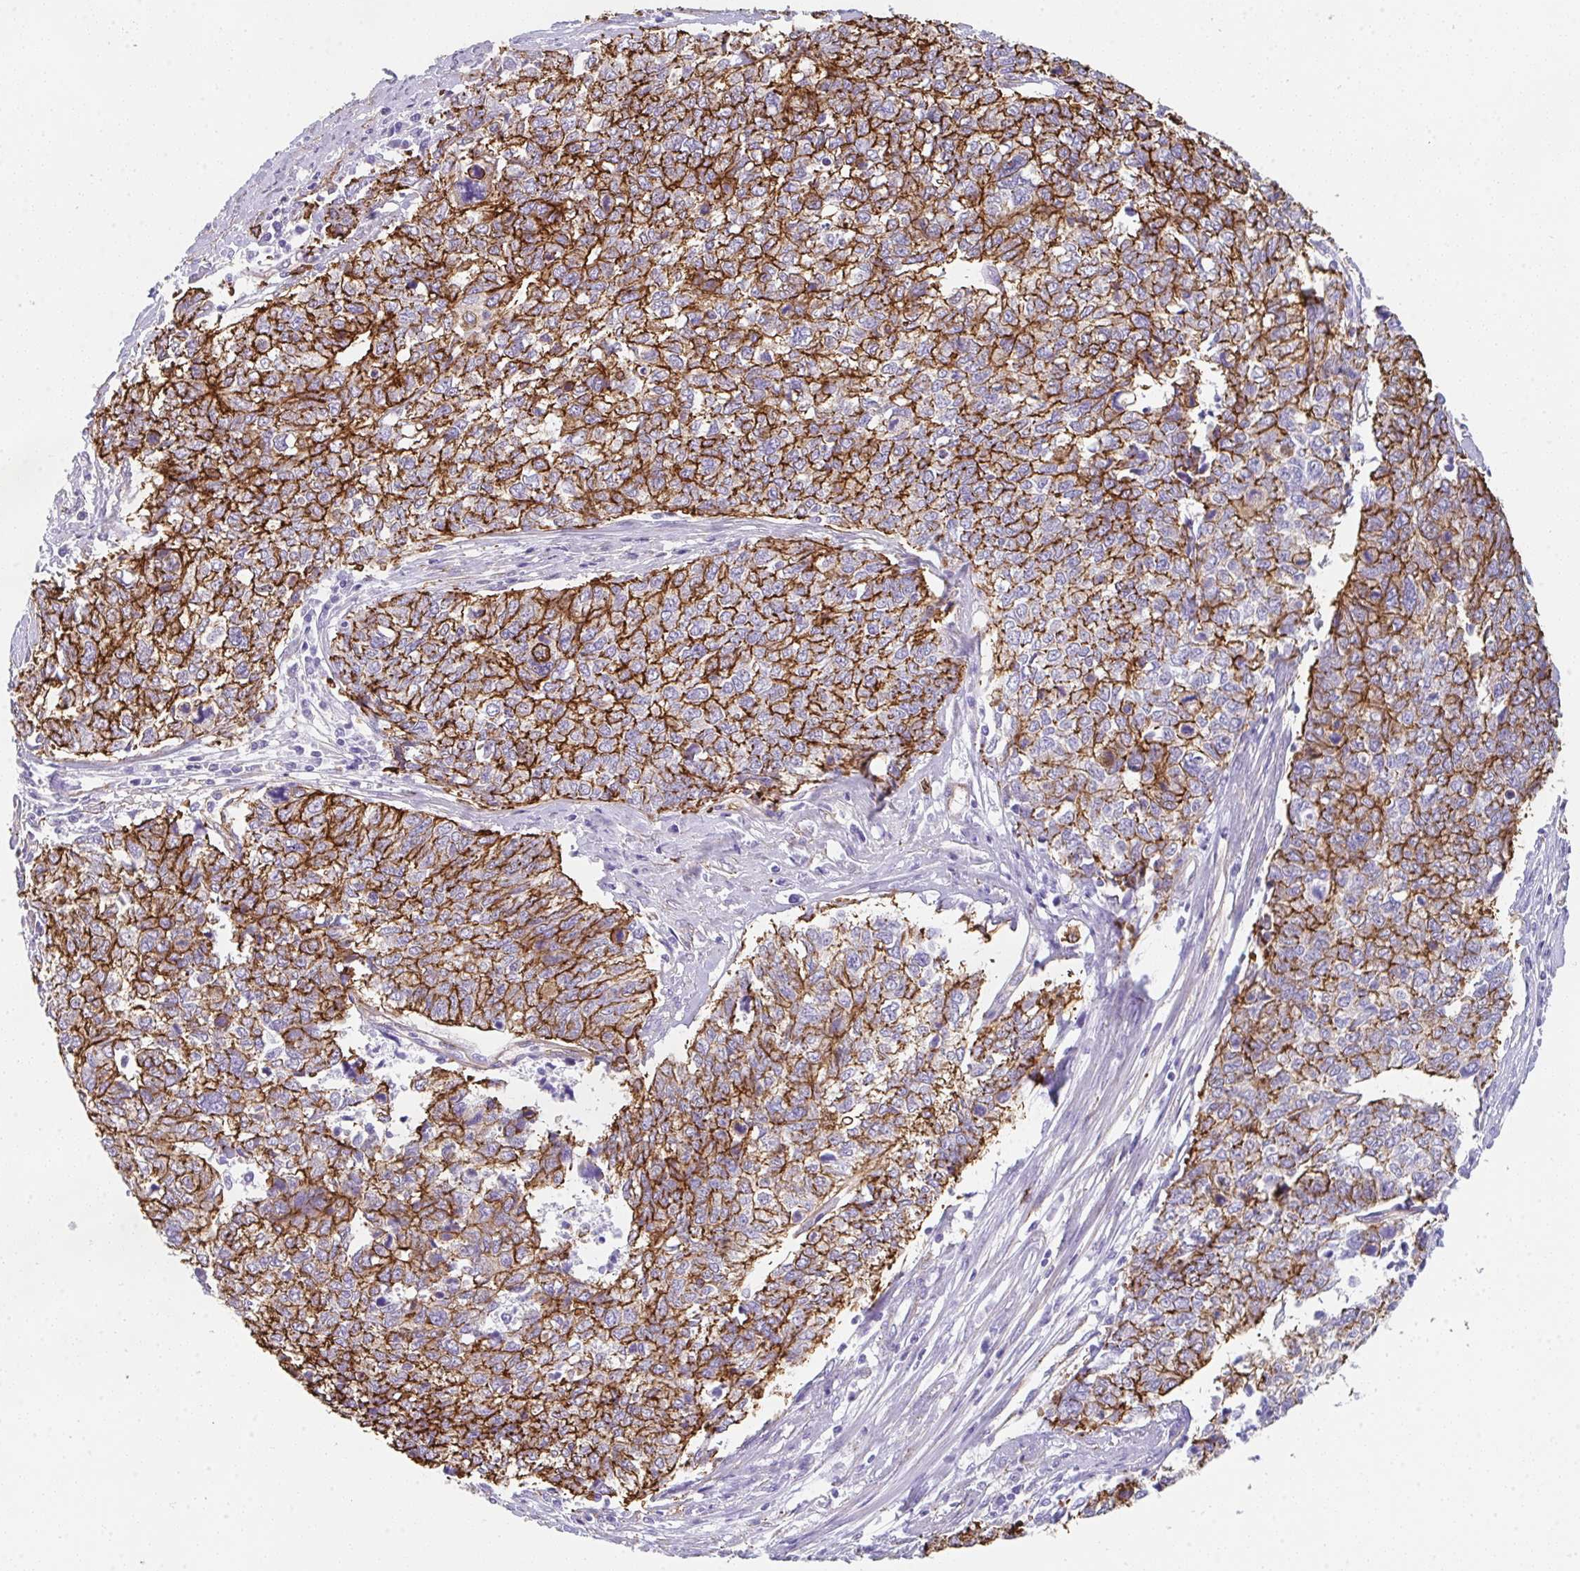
{"staining": {"intensity": "strong", "quantity": ">75%", "location": "cytoplasmic/membranous"}, "tissue": "cervical cancer", "cell_type": "Tumor cells", "image_type": "cancer", "snomed": [{"axis": "morphology", "description": "Adenocarcinoma, NOS"}, {"axis": "topography", "description": "Cervix"}], "caption": "A photomicrograph showing strong cytoplasmic/membranous expression in approximately >75% of tumor cells in cervical adenocarcinoma, as visualized by brown immunohistochemical staining.", "gene": "DBN1", "patient": {"sex": "female", "age": 63}}